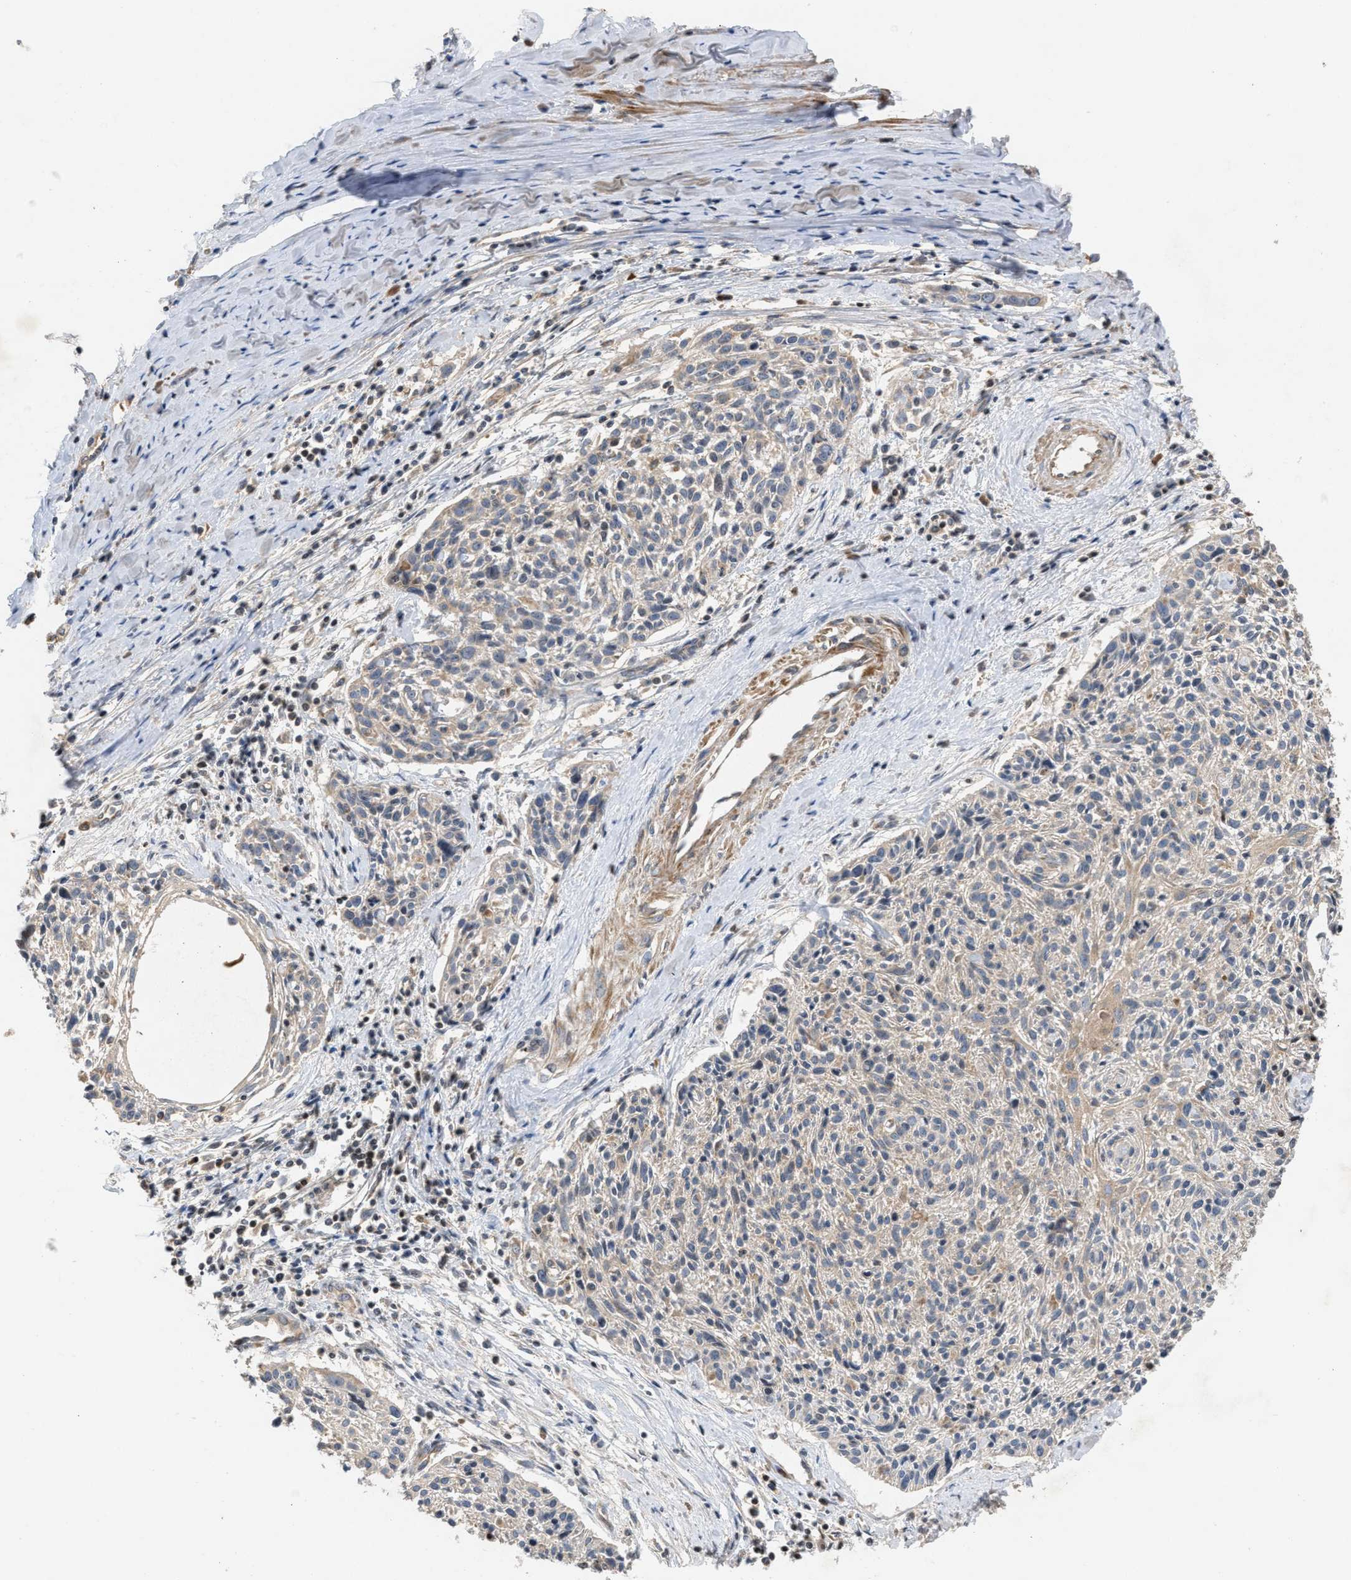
{"staining": {"intensity": "weak", "quantity": "<25%", "location": "cytoplasmic/membranous"}, "tissue": "cervical cancer", "cell_type": "Tumor cells", "image_type": "cancer", "snomed": [{"axis": "morphology", "description": "Squamous cell carcinoma, NOS"}, {"axis": "topography", "description": "Cervix"}], "caption": "Tumor cells show no significant staining in cervical squamous cell carcinoma. (Stains: DAB (3,3'-diaminobenzidine) immunohistochemistry with hematoxylin counter stain, Microscopy: brightfield microscopy at high magnification).", "gene": "TACO1", "patient": {"sex": "female", "age": 51}}